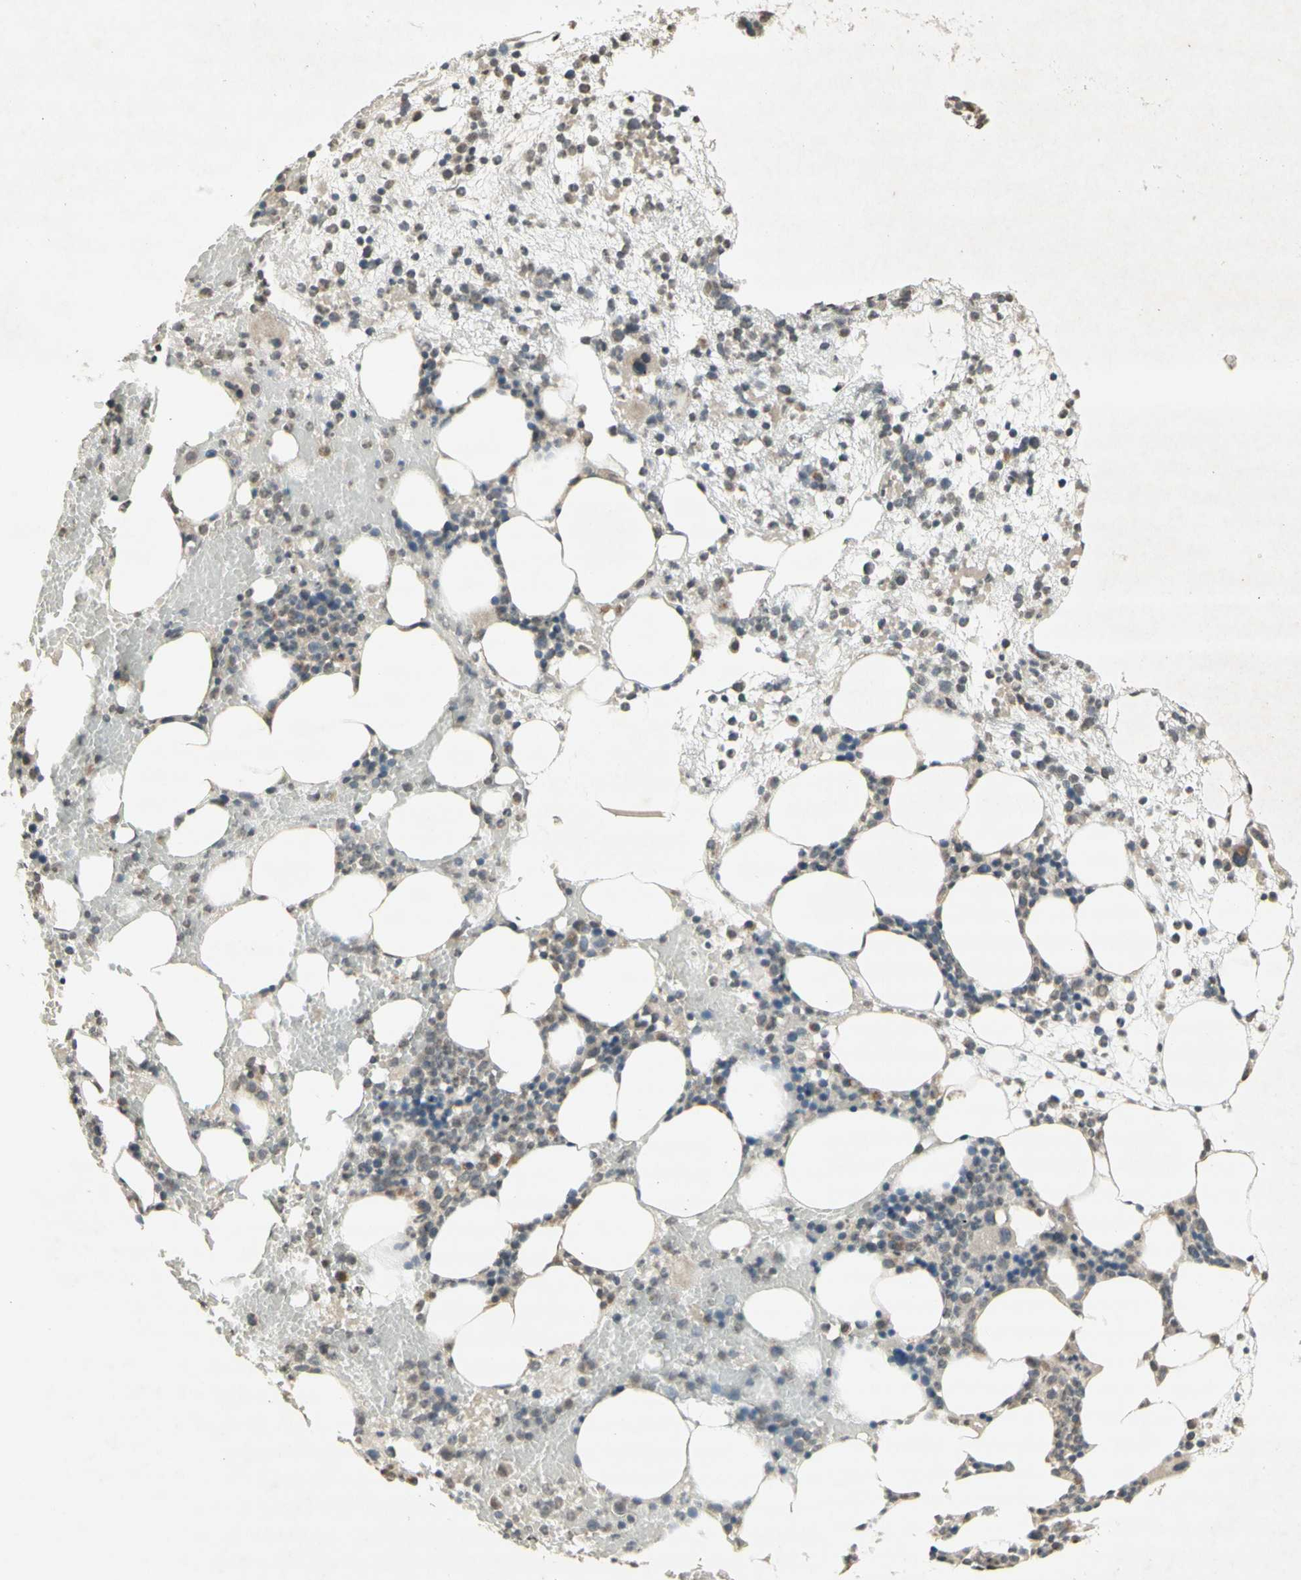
{"staining": {"intensity": "weak", "quantity": "<25%", "location": "none"}, "tissue": "bone marrow", "cell_type": "Hematopoietic cells", "image_type": "normal", "snomed": [{"axis": "morphology", "description": "Normal tissue, NOS"}, {"axis": "morphology", "description": "Inflammation, NOS"}, {"axis": "topography", "description": "Bone marrow"}], "caption": "This is an immunohistochemistry histopathology image of benign bone marrow. There is no staining in hematopoietic cells.", "gene": "CCNI", "patient": {"sex": "female", "age": 79}}